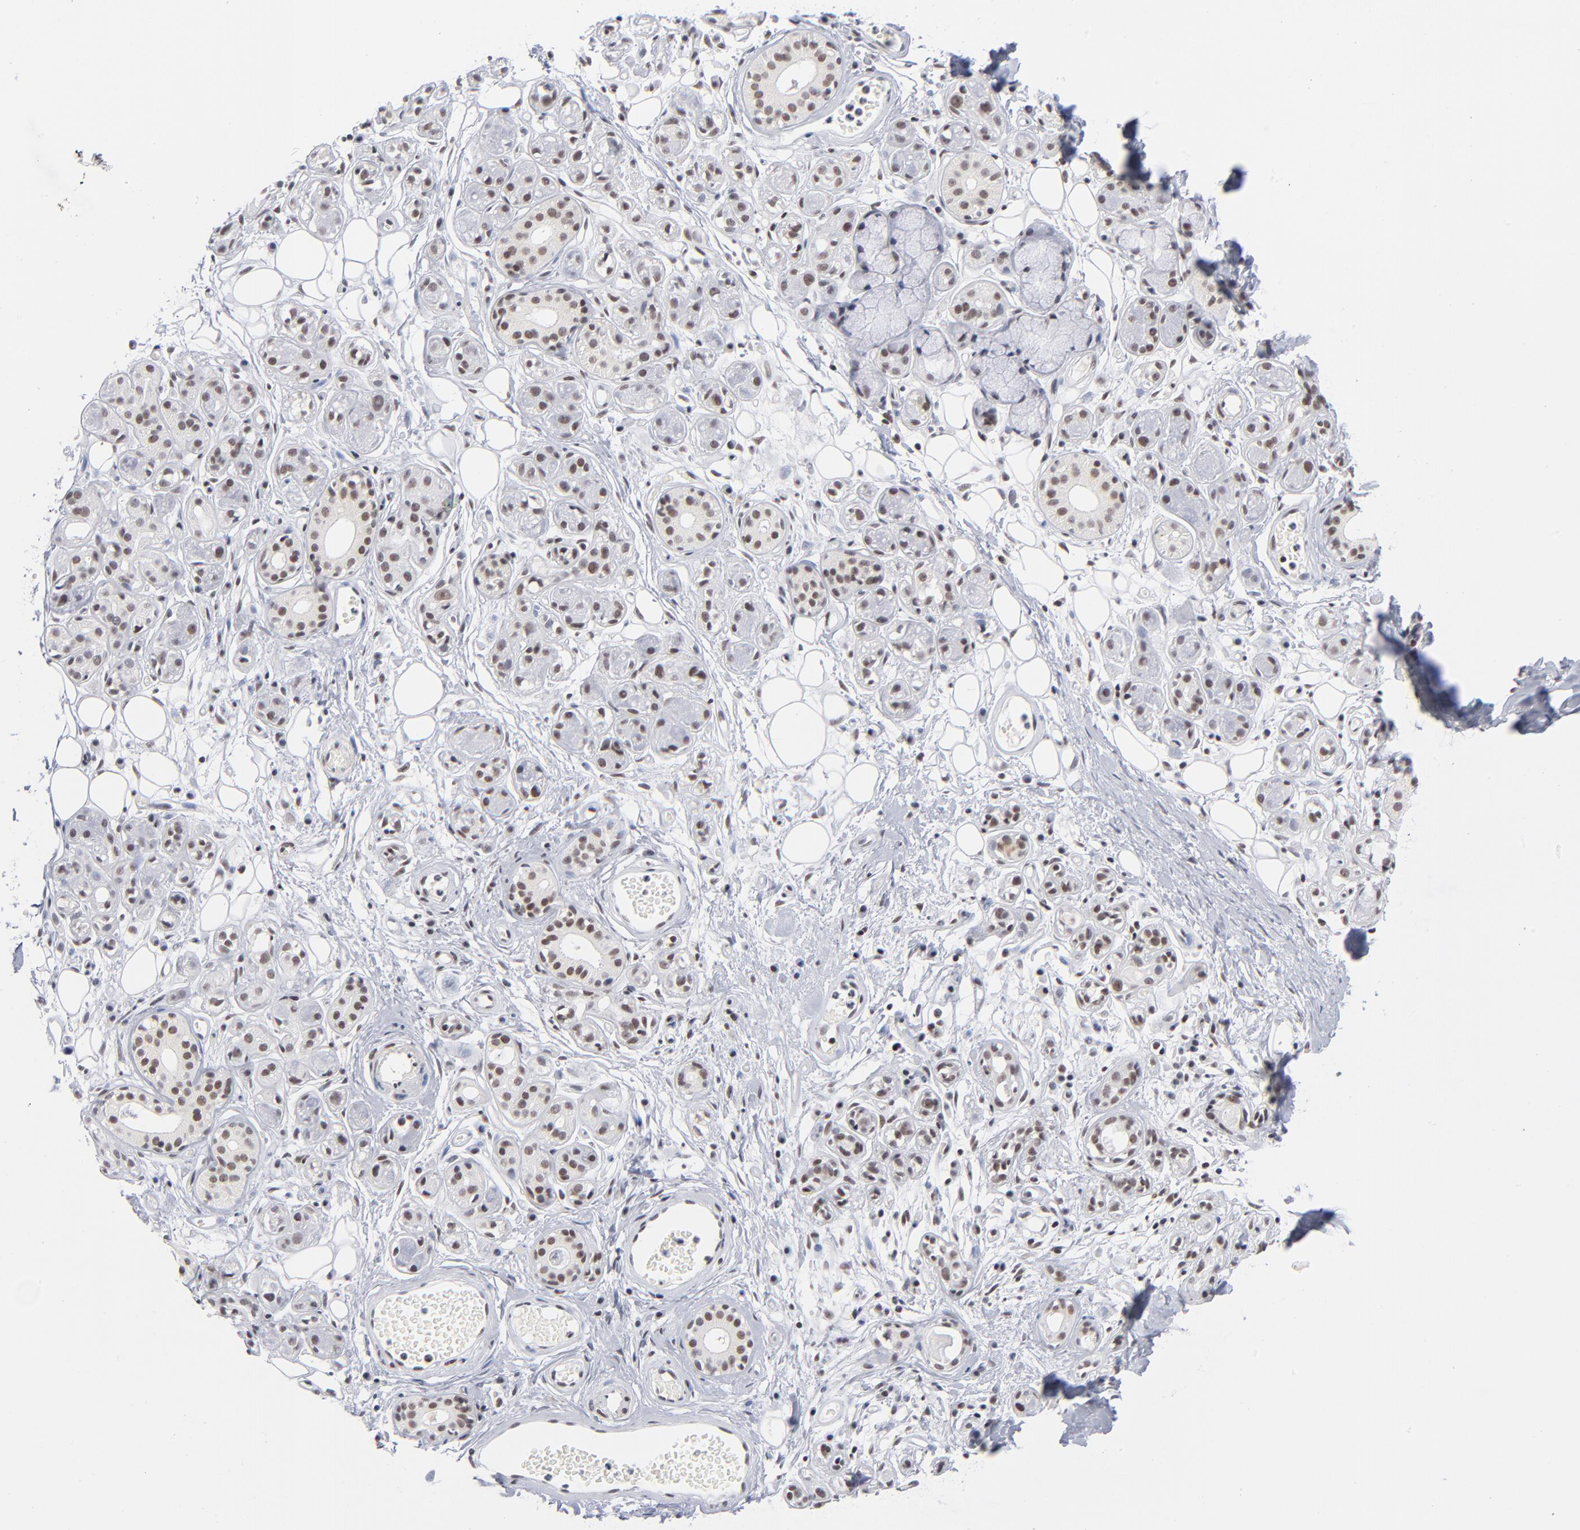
{"staining": {"intensity": "moderate", "quantity": ">75%", "location": "nuclear"}, "tissue": "salivary gland", "cell_type": "Glandular cells", "image_type": "normal", "snomed": [{"axis": "morphology", "description": "Normal tissue, NOS"}, {"axis": "topography", "description": "Salivary gland"}], "caption": "Human salivary gland stained for a protein (brown) shows moderate nuclear positive staining in approximately >75% of glandular cells.", "gene": "ZNF143", "patient": {"sex": "male", "age": 54}}